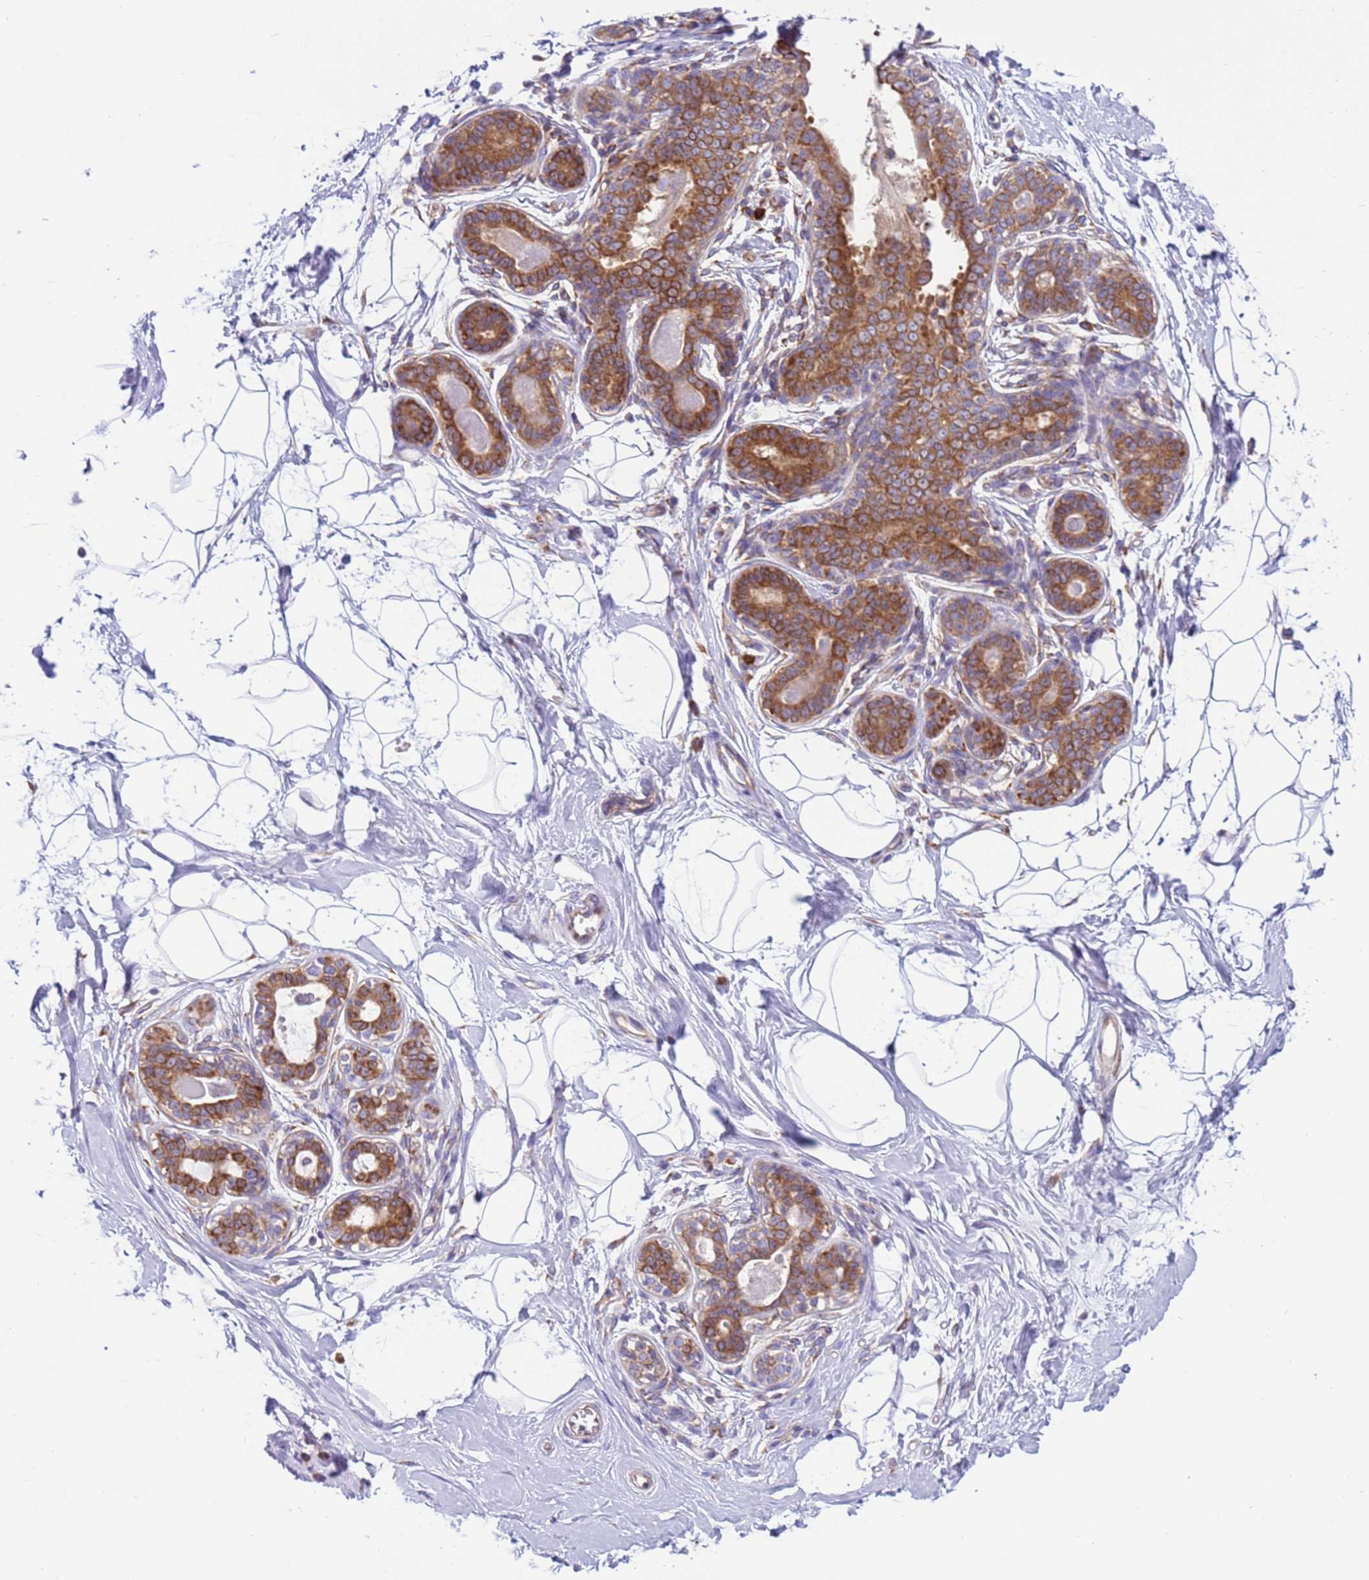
{"staining": {"intensity": "negative", "quantity": "none", "location": "none"}, "tissue": "breast", "cell_type": "Adipocytes", "image_type": "normal", "snomed": [{"axis": "morphology", "description": "Normal tissue, NOS"}, {"axis": "topography", "description": "Breast"}], "caption": "DAB immunohistochemical staining of normal human breast displays no significant expression in adipocytes. Brightfield microscopy of immunohistochemistry (IHC) stained with DAB (3,3'-diaminobenzidine) (brown) and hematoxylin (blue), captured at high magnification.", "gene": "VARS1", "patient": {"sex": "female", "age": 45}}